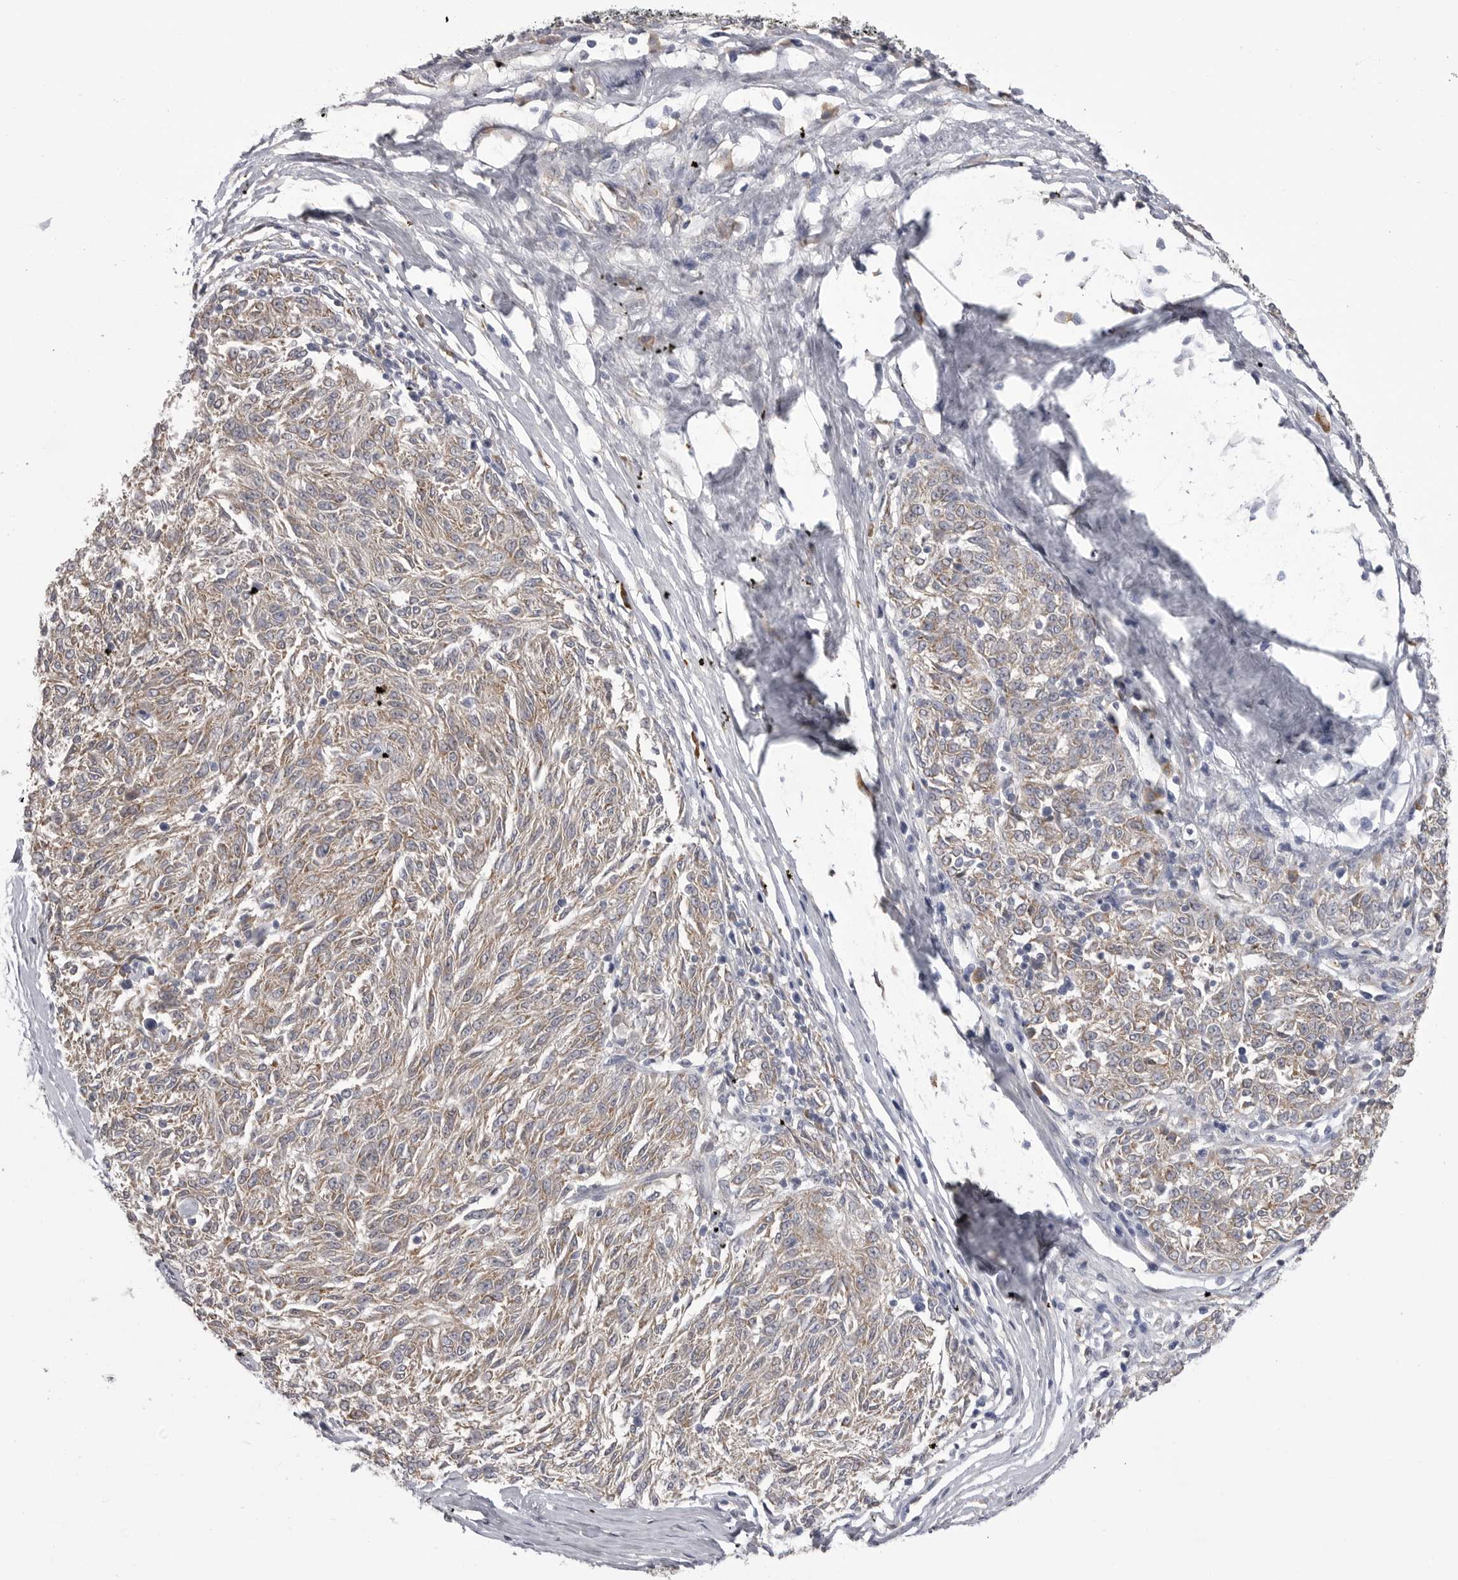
{"staining": {"intensity": "weak", "quantity": ">75%", "location": "cytoplasmic/membranous"}, "tissue": "melanoma", "cell_type": "Tumor cells", "image_type": "cancer", "snomed": [{"axis": "morphology", "description": "Malignant melanoma, NOS"}, {"axis": "topography", "description": "Skin"}], "caption": "This image demonstrates immunohistochemistry staining of human melanoma, with low weak cytoplasmic/membranous positivity in approximately >75% of tumor cells.", "gene": "FKBP2", "patient": {"sex": "female", "age": 72}}